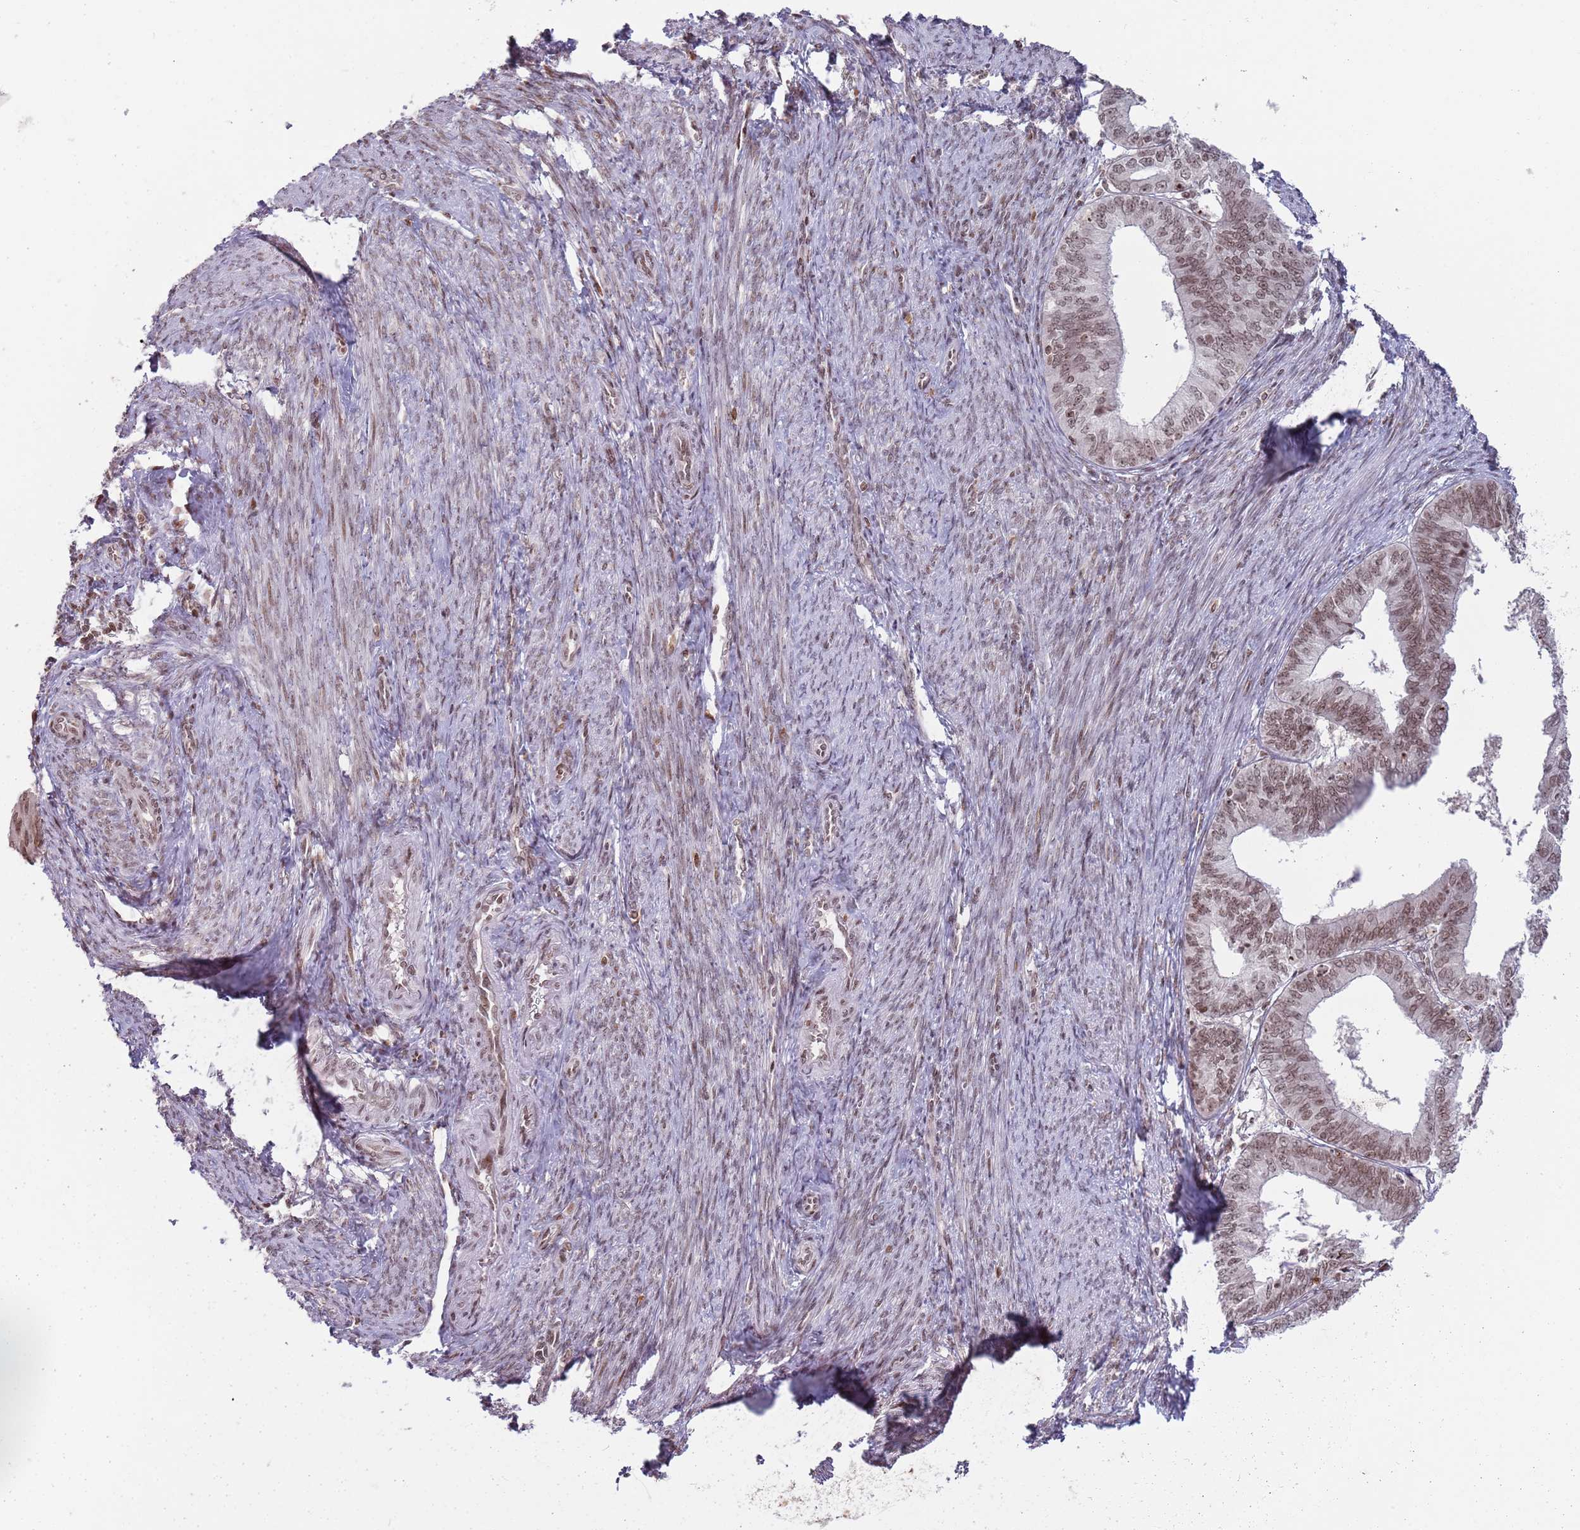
{"staining": {"intensity": "moderate", "quantity": ">75%", "location": "nuclear"}, "tissue": "endometrial cancer", "cell_type": "Tumor cells", "image_type": "cancer", "snomed": [{"axis": "morphology", "description": "Adenocarcinoma, NOS"}, {"axis": "topography", "description": "Endometrium"}], "caption": "IHC image of neoplastic tissue: human adenocarcinoma (endometrial) stained using IHC displays medium levels of moderate protein expression localized specifically in the nuclear of tumor cells, appearing as a nuclear brown color.", "gene": "SH3RF3", "patient": {"sex": "female", "age": 56}}